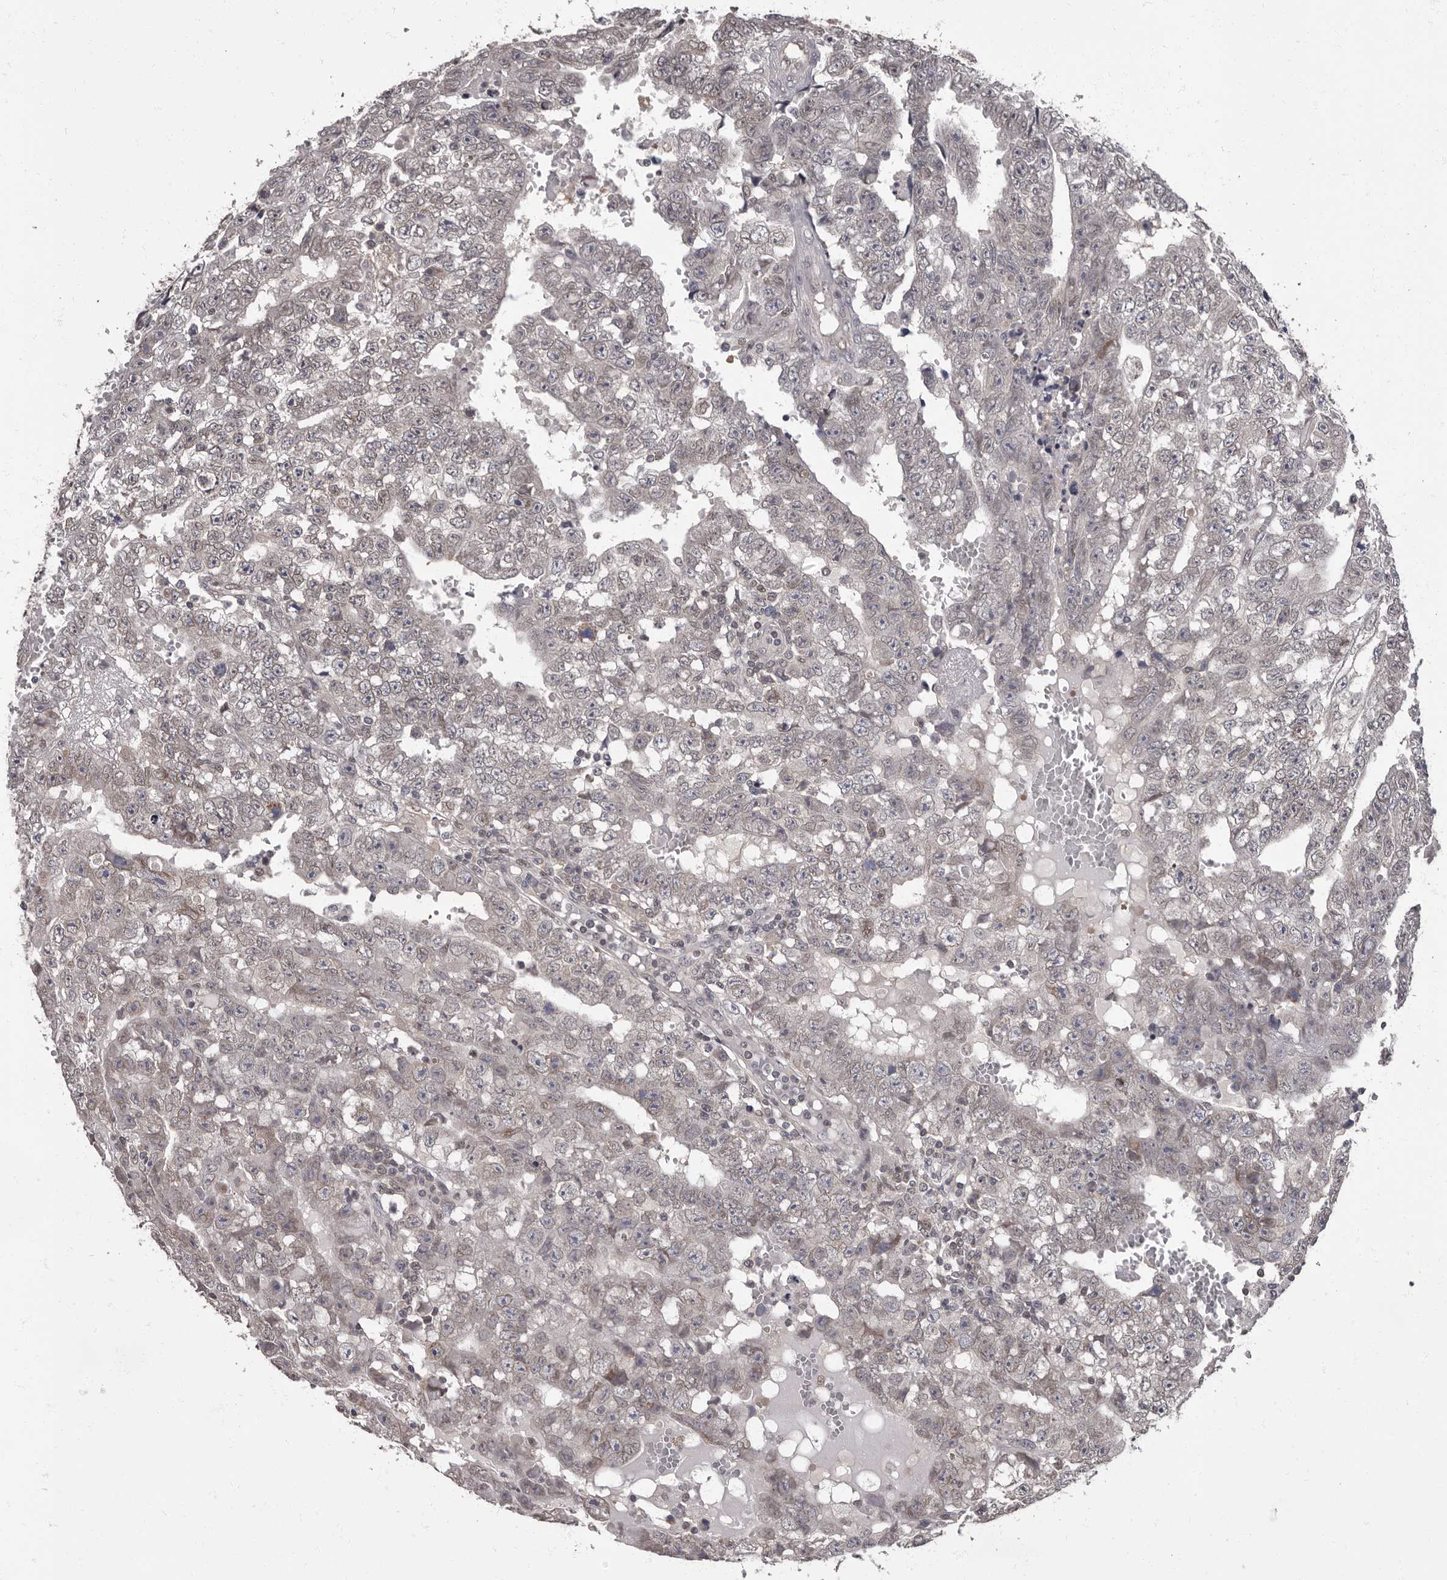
{"staining": {"intensity": "negative", "quantity": "none", "location": "none"}, "tissue": "testis cancer", "cell_type": "Tumor cells", "image_type": "cancer", "snomed": [{"axis": "morphology", "description": "Carcinoma, Embryonal, NOS"}, {"axis": "topography", "description": "Testis"}], "caption": "A histopathology image of human testis embryonal carcinoma is negative for staining in tumor cells.", "gene": "C1orf50", "patient": {"sex": "male", "age": 25}}